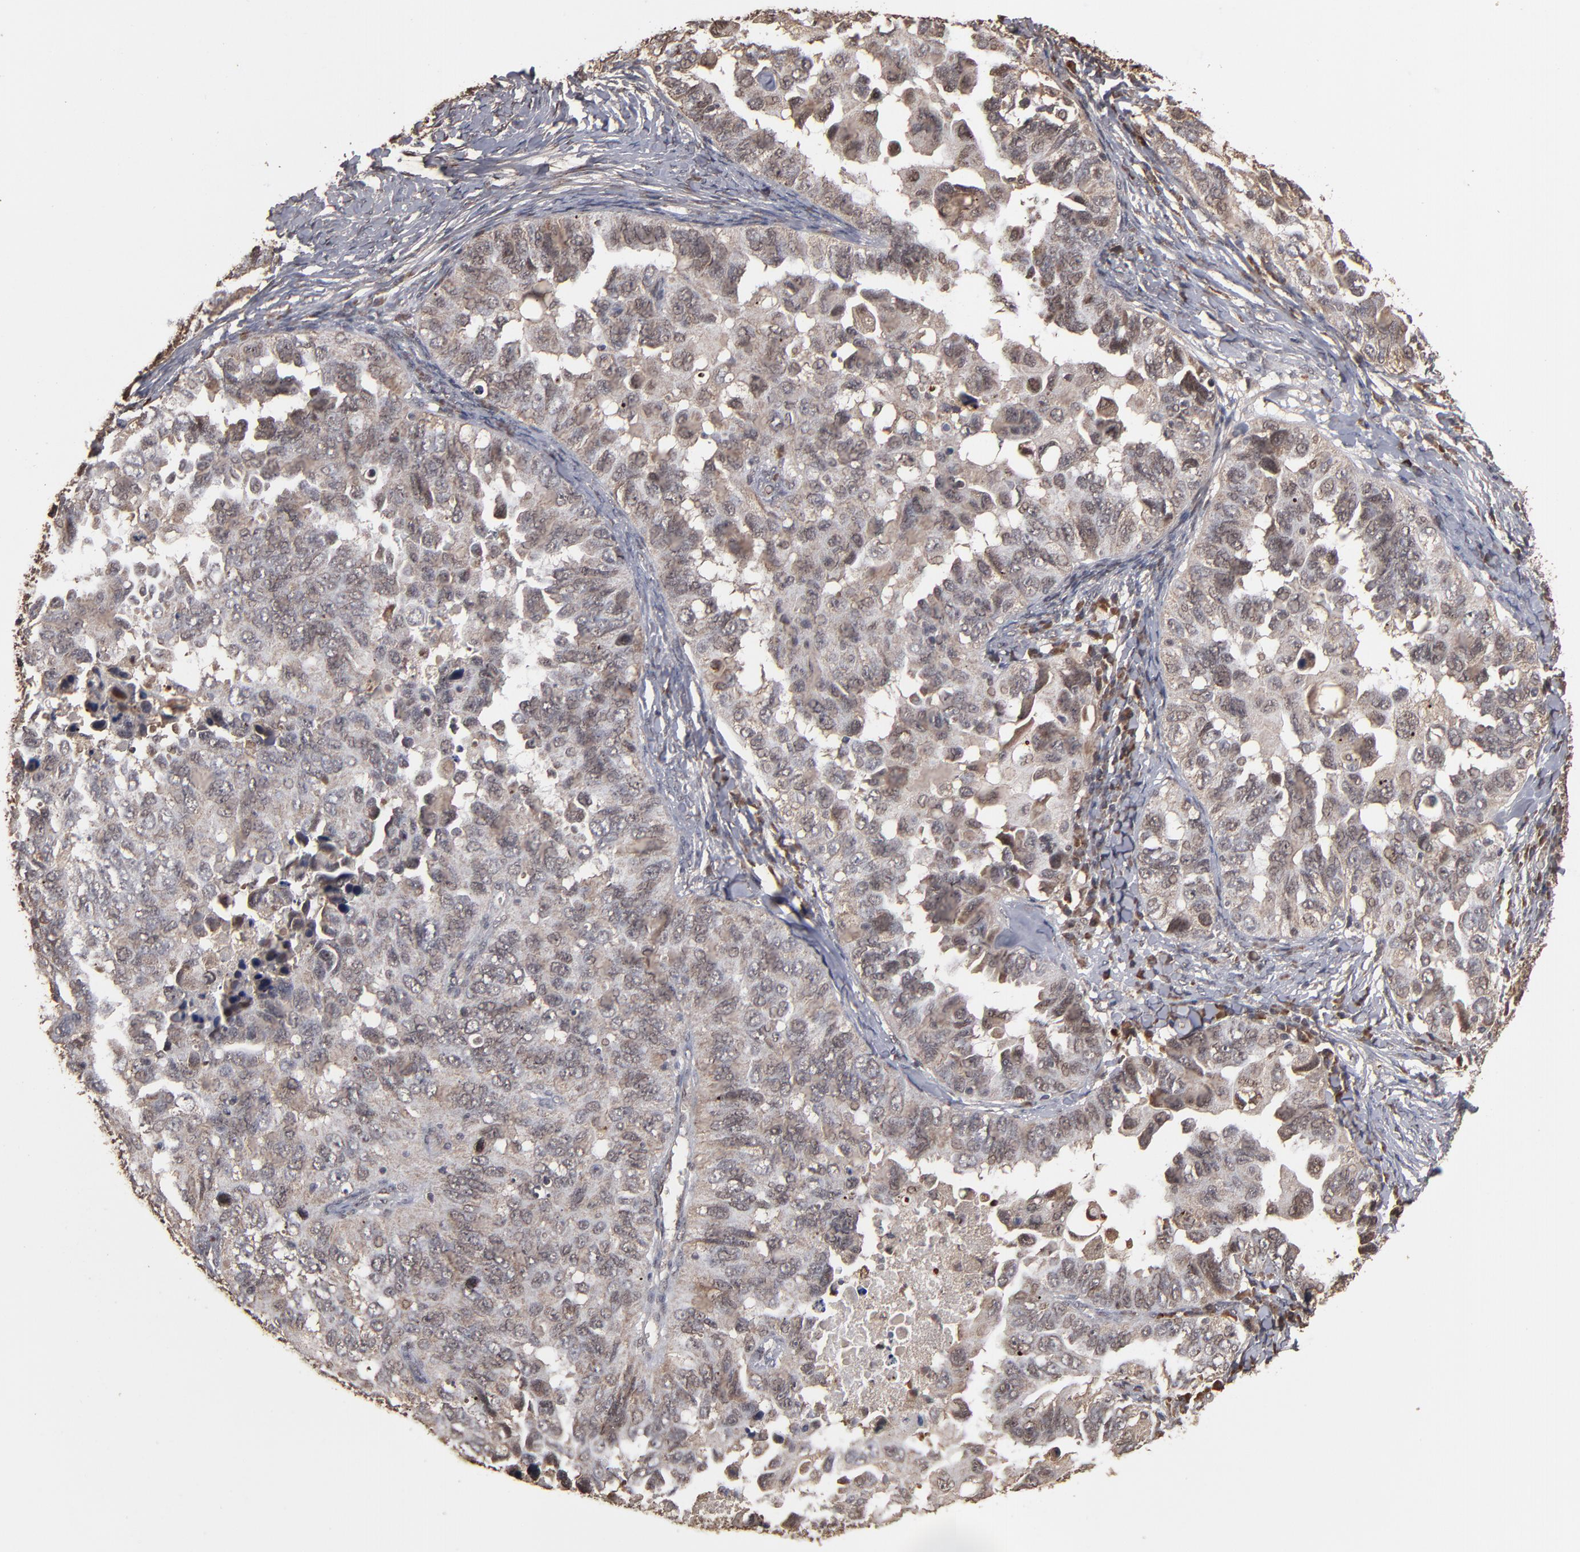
{"staining": {"intensity": "weak", "quantity": ">75%", "location": "cytoplasmic/membranous,nuclear"}, "tissue": "ovarian cancer", "cell_type": "Tumor cells", "image_type": "cancer", "snomed": [{"axis": "morphology", "description": "Cystadenocarcinoma, serous, NOS"}, {"axis": "topography", "description": "Ovary"}], "caption": "This is an image of IHC staining of ovarian serous cystadenocarcinoma, which shows weak positivity in the cytoplasmic/membranous and nuclear of tumor cells.", "gene": "NXF2B", "patient": {"sex": "female", "age": 82}}